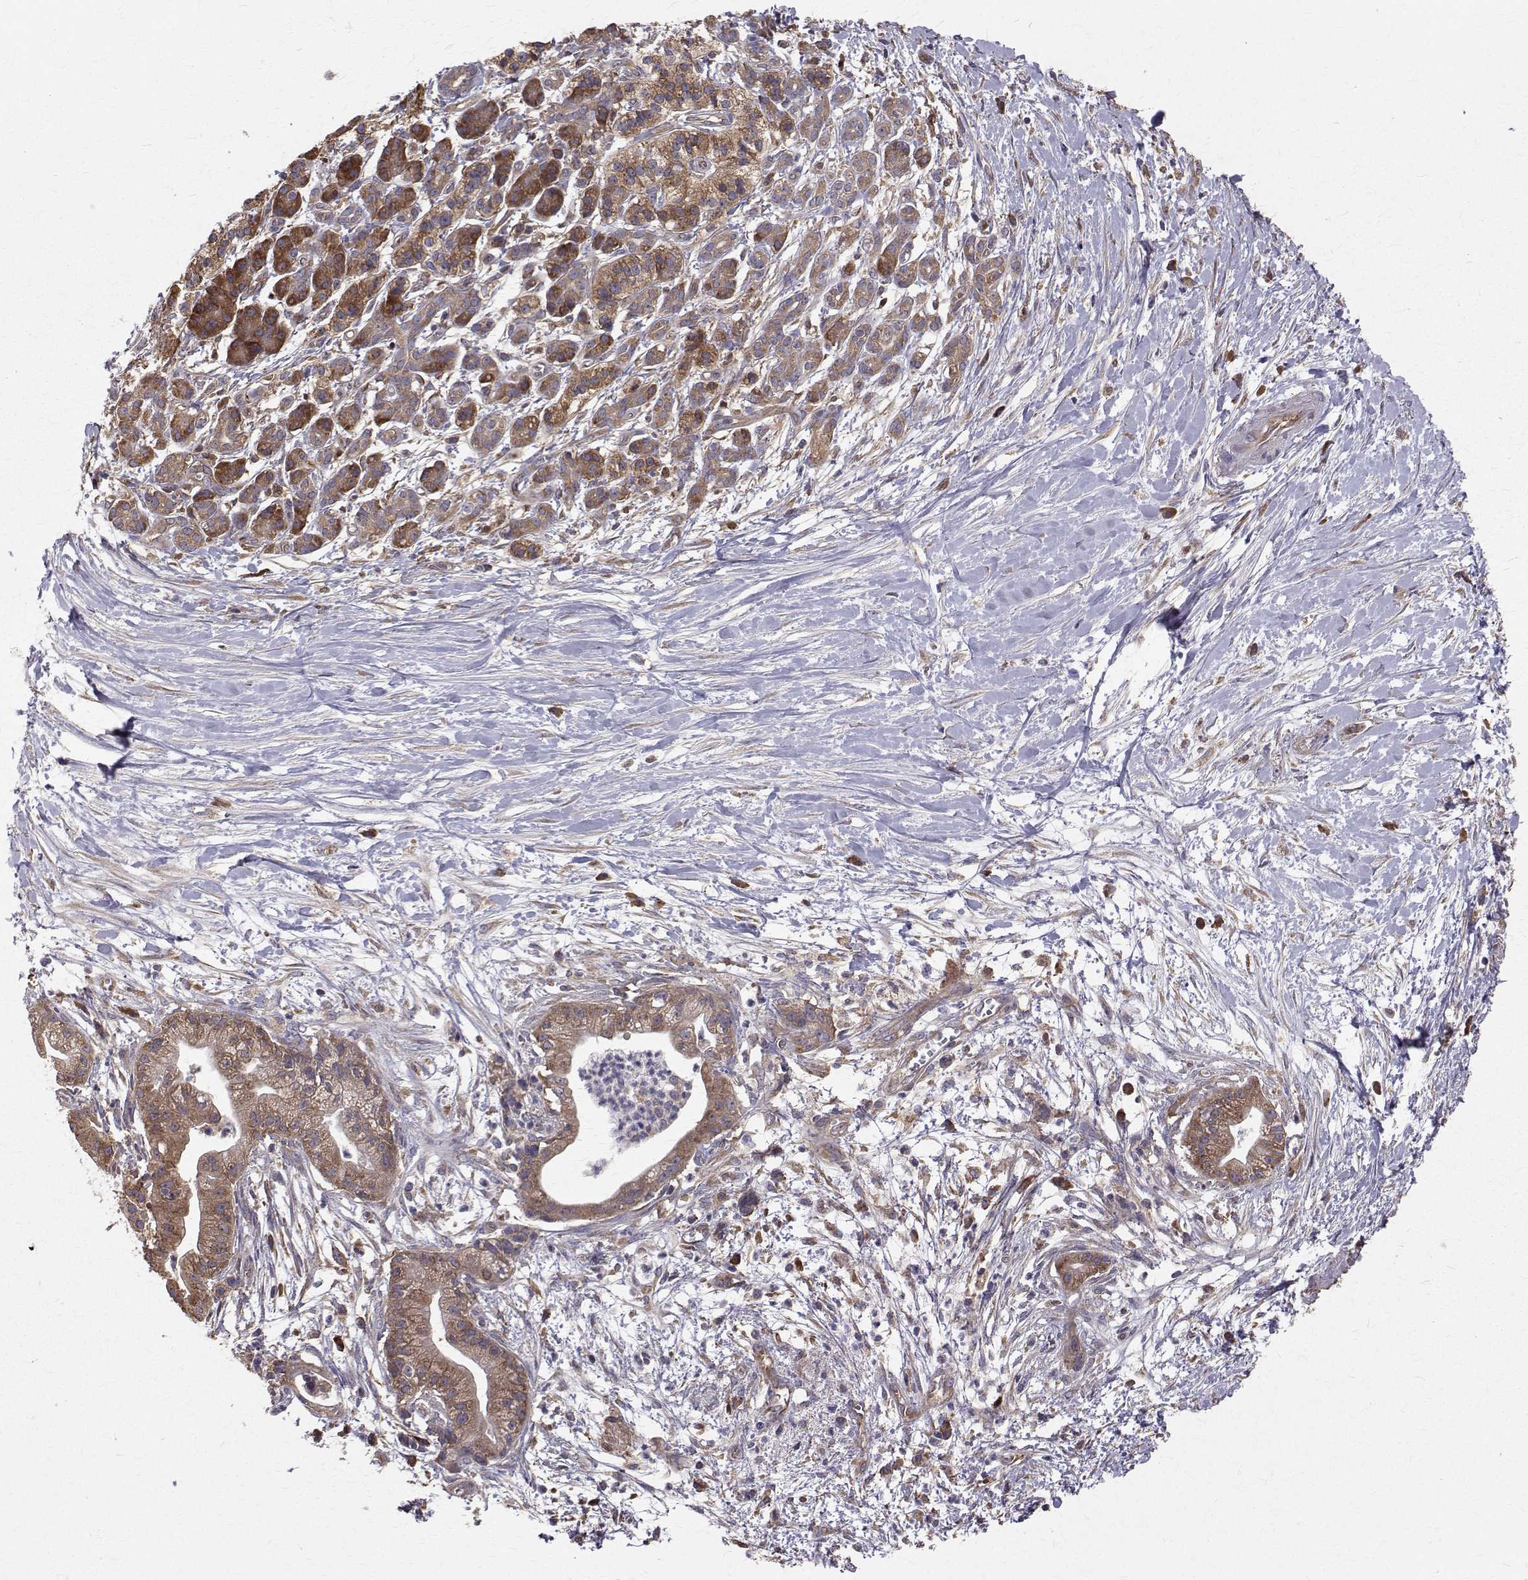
{"staining": {"intensity": "moderate", "quantity": ">75%", "location": "cytoplasmic/membranous"}, "tissue": "pancreatic cancer", "cell_type": "Tumor cells", "image_type": "cancer", "snomed": [{"axis": "morphology", "description": "Normal tissue, NOS"}, {"axis": "morphology", "description": "Adenocarcinoma, NOS"}, {"axis": "topography", "description": "Lymph node"}, {"axis": "topography", "description": "Pancreas"}], "caption": "A high-resolution image shows IHC staining of pancreatic cancer (adenocarcinoma), which shows moderate cytoplasmic/membranous positivity in about >75% of tumor cells.", "gene": "FARSB", "patient": {"sex": "female", "age": 58}}